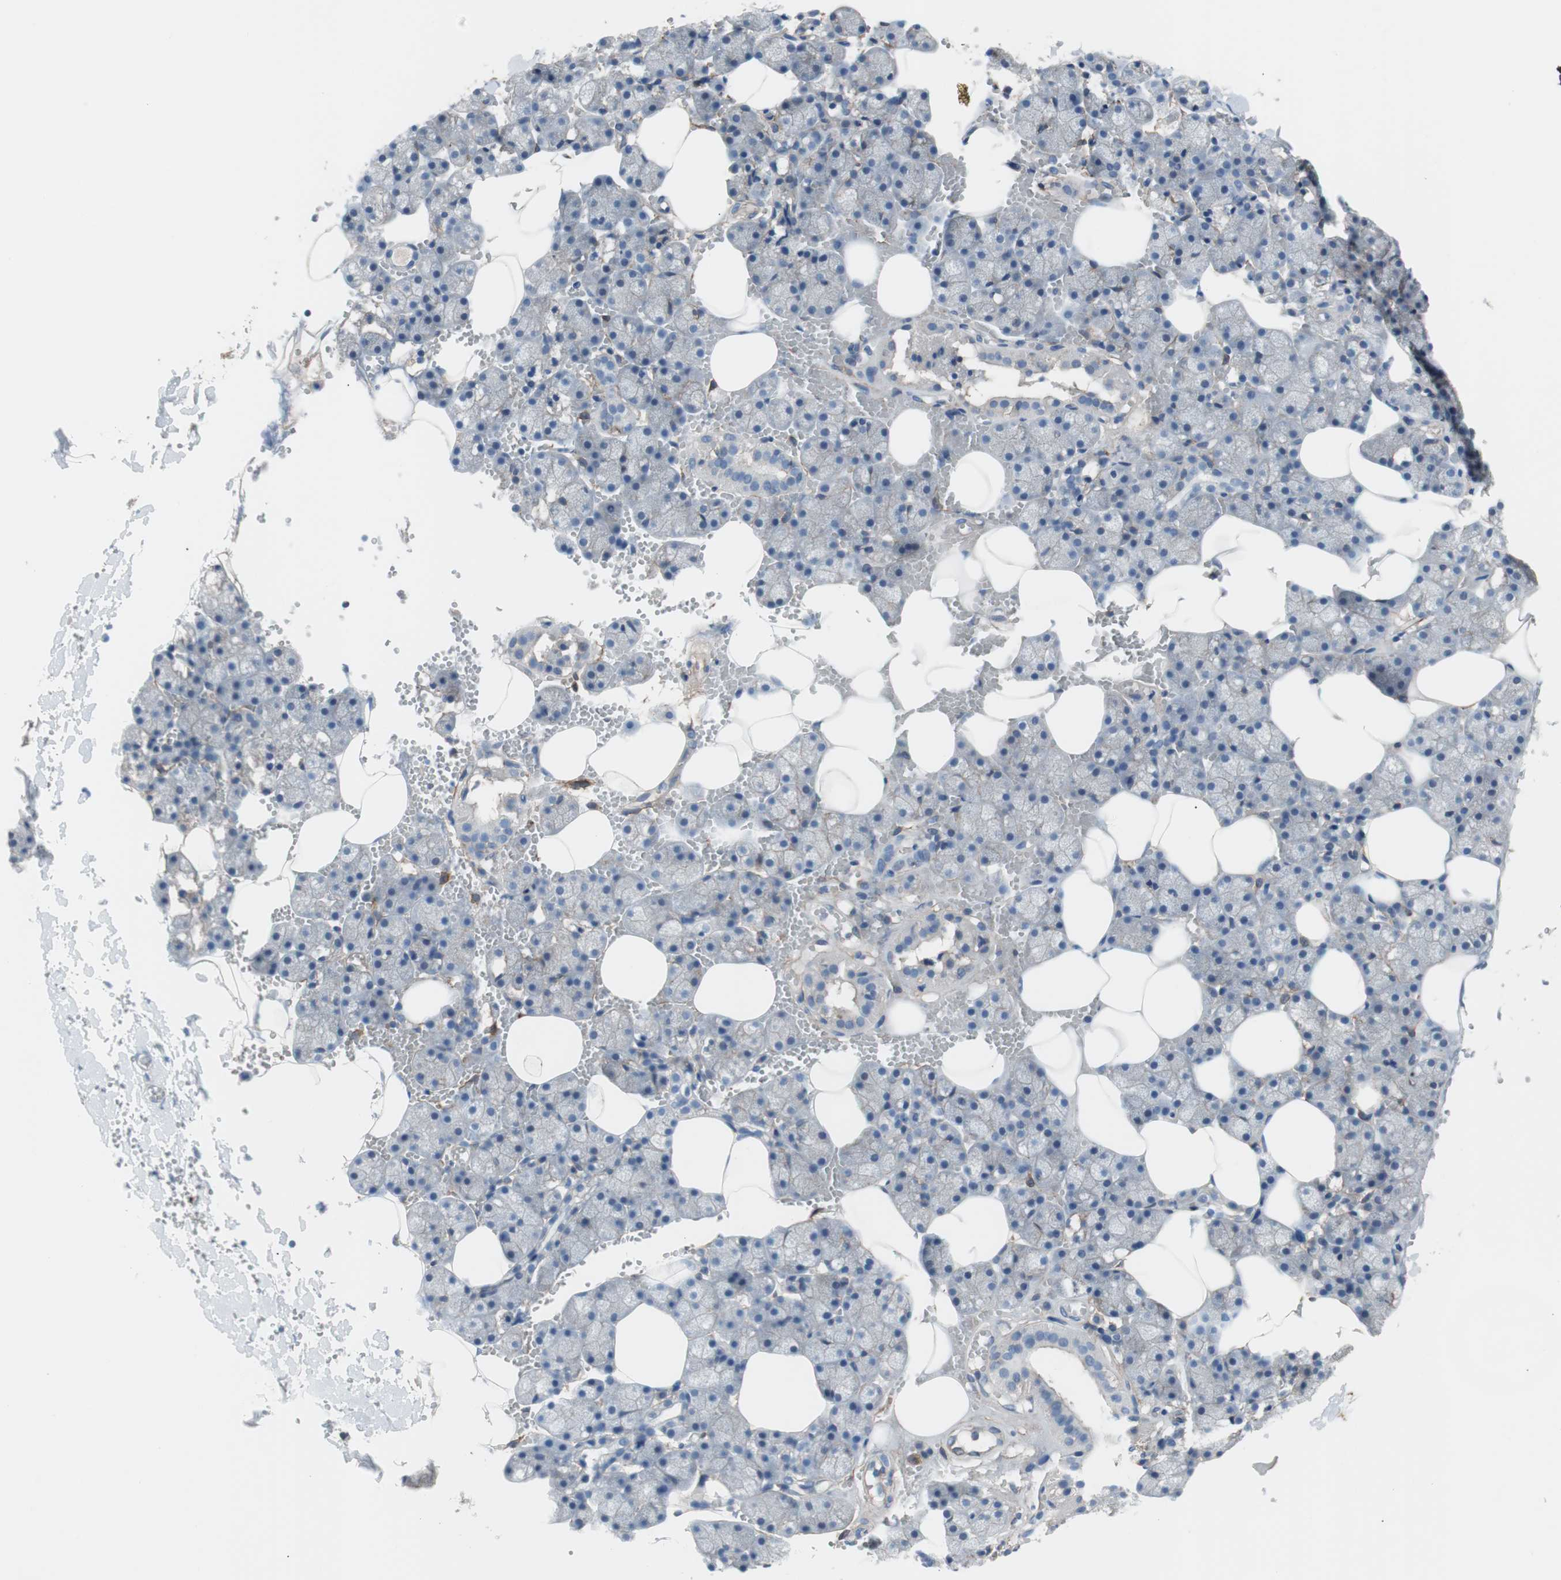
{"staining": {"intensity": "negative", "quantity": "none", "location": "none"}, "tissue": "salivary gland", "cell_type": "Glandular cells", "image_type": "normal", "snomed": [{"axis": "morphology", "description": "Normal tissue, NOS"}, {"axis": "topography", "description": "Salivary gland"}], "caption": "Histopathology image shows no significant protein expression in glandular cells of normal salivary gland. (Stains: DAB immunohistochemistry with hematoxylin counter stain, Microscopy: brightfield microscopy at high magnification).", "gene": "CD81", "patient": {"sex": "male", "age": 62}}